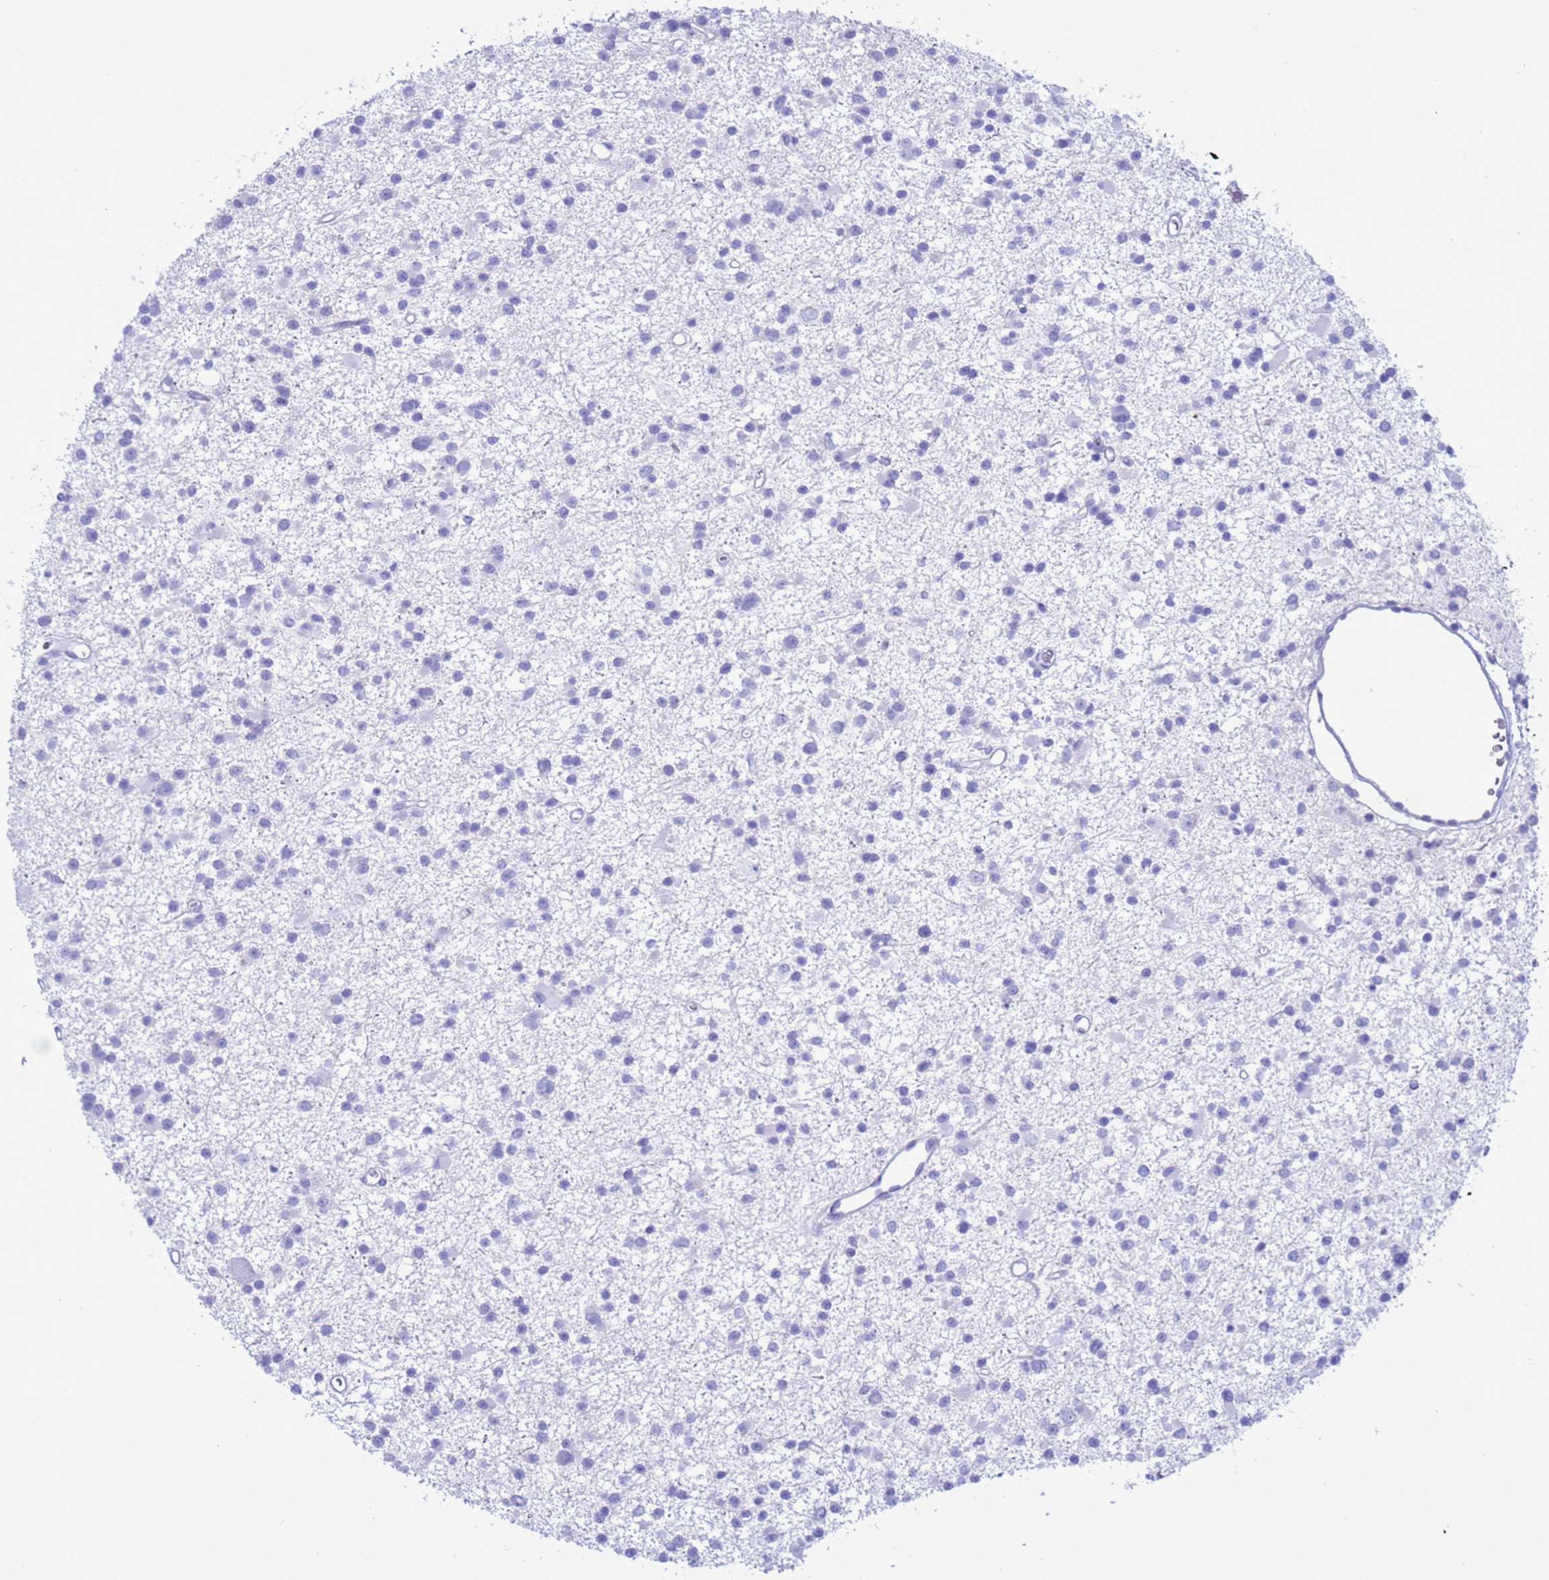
{"staining": {"intensity": "negative", "quantity": "none", "location": "none"}, "tissue": "glioma", "cell_type": "Tumor cells", "image_type": "cancer", "snomed": [{"axis": "morphology", "description": "Glioma, malignant, Low grade"}, {"axis": "topography", "description": "Brain"}], "caption": "Photomicrograph shows no protein staining in tumor cells of glioma tissue.", "gene": "GSTM1", "patient": {"sex": "female", "age": 22}}